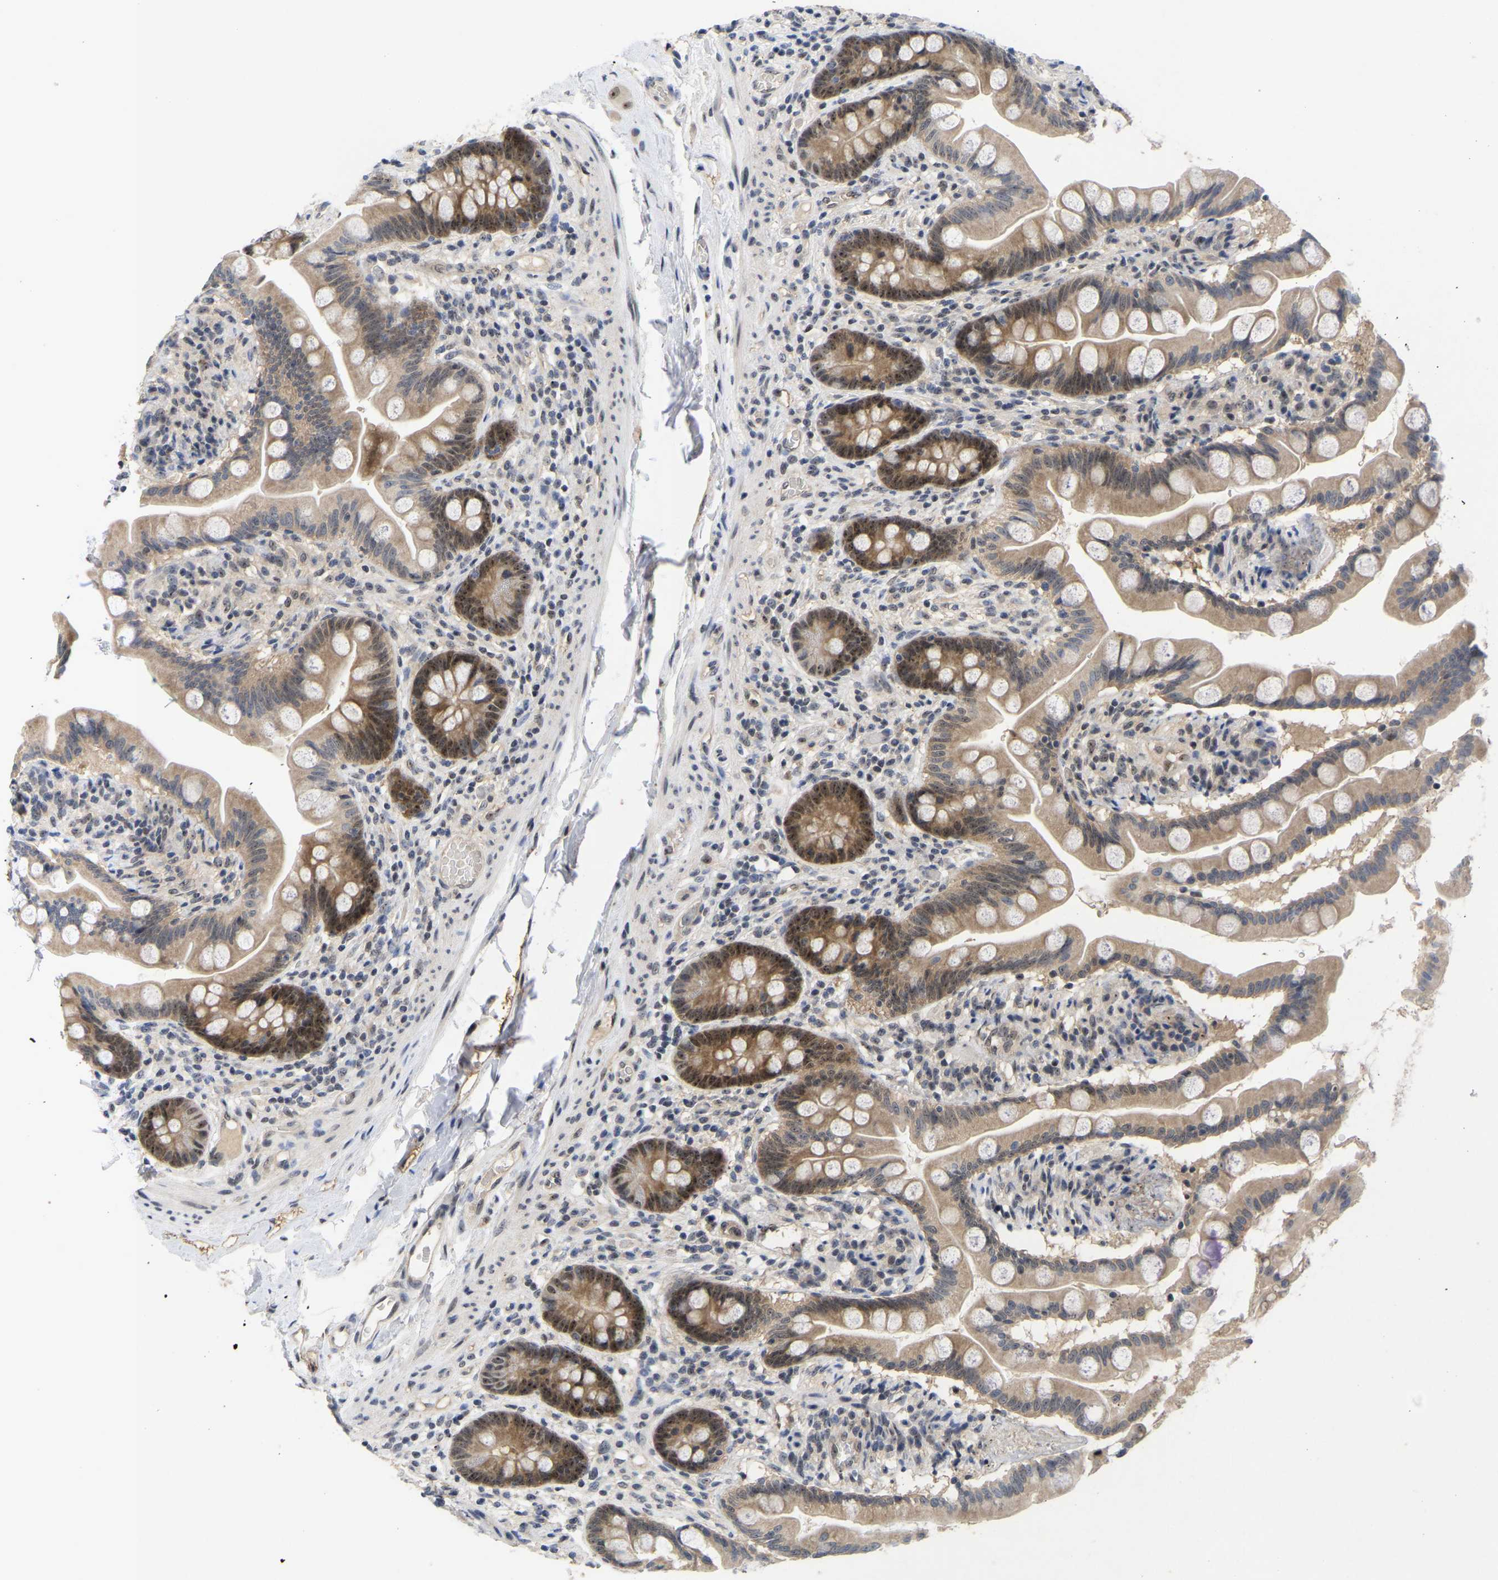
{"staining": {"intensity": "strong", "quantity": "25%-75%", "location": "cytoplasmic/membranous,nuclear"}, "tissue": "small intestine", "cell_type": "Glandular cells", "image_type": "normal", "snomed": [{"axis": "morphology", "description": "Normal tissue, NOS"}, {"axis": "topography", "description": "Small intestine"}], "caption": "Protein analysis of normal small intestine reveals strong cytoplasmic/membranous,nuclear positivity in about 25%-75% of glandular cells. The staining is performed using DAB (3,3'-diaminobenzidine) brown chromogen to label protein expression. The nuclei are counter-stained blue using hematoxylin.", "gene": "NLE1", "patient": {"sex": "female", "age": 56}}